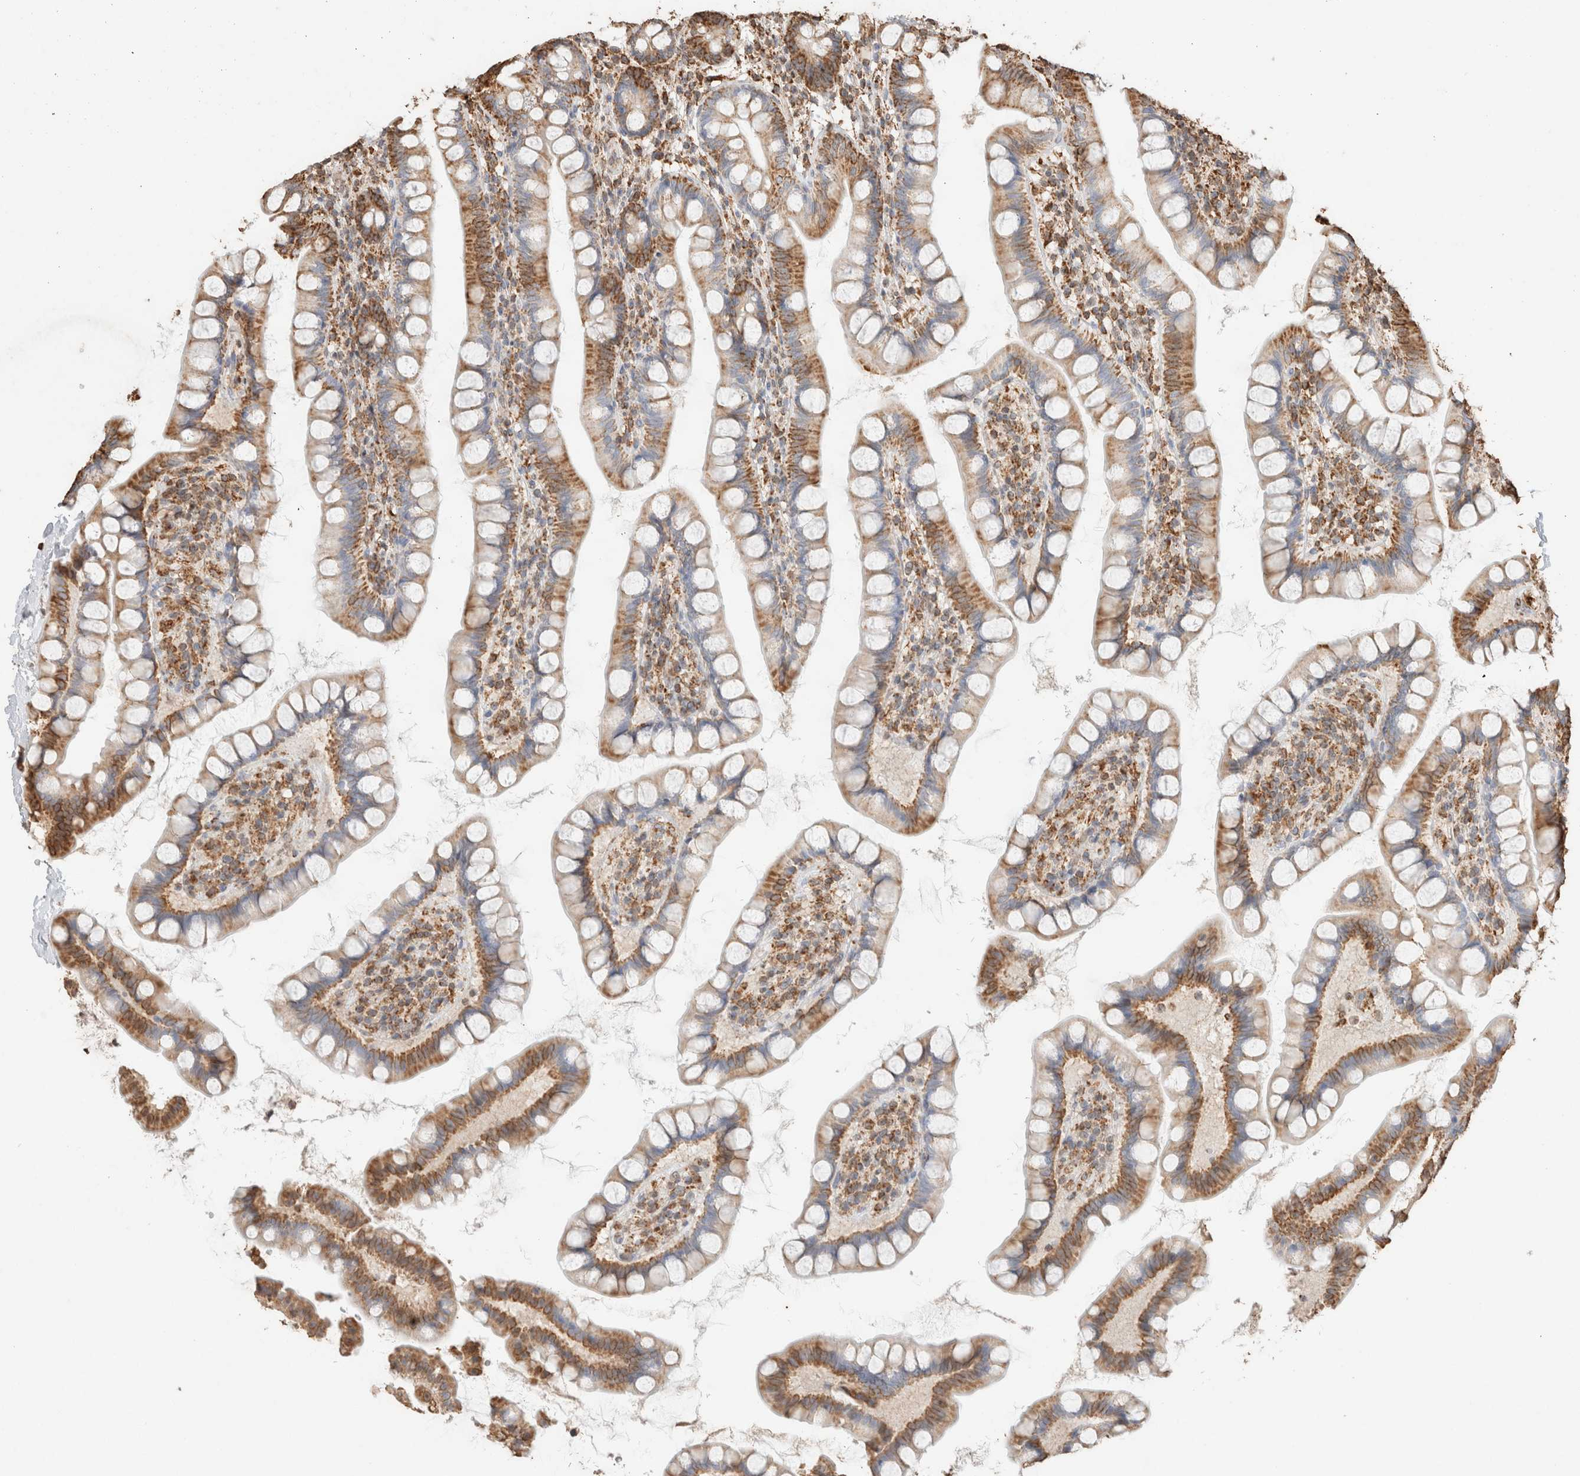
{"staining": {"intensity": "moderate", "quantity": ">75%", "location": "cytoplasmic/membranous"}, "tissue": "small intestine", "cell_type": "Glandular cells", "image_type": "normal", "snomed": [{"axis": "morphology", "description": "Normal tissue, NOS"}, {"axis": "topography", "description": "Small intestine"}], "caption": "The micrograph reveals a brown stain indicating the presence of a protein in the cytoplasmic/membranous of glandular cells in small intestine. (Stains: DAB in brown, nuclei in blue, Microscopy: brightfield microscopy at high magnification).", "gene": "SDC2", "patient": {"sex": "female", "age": 84}}